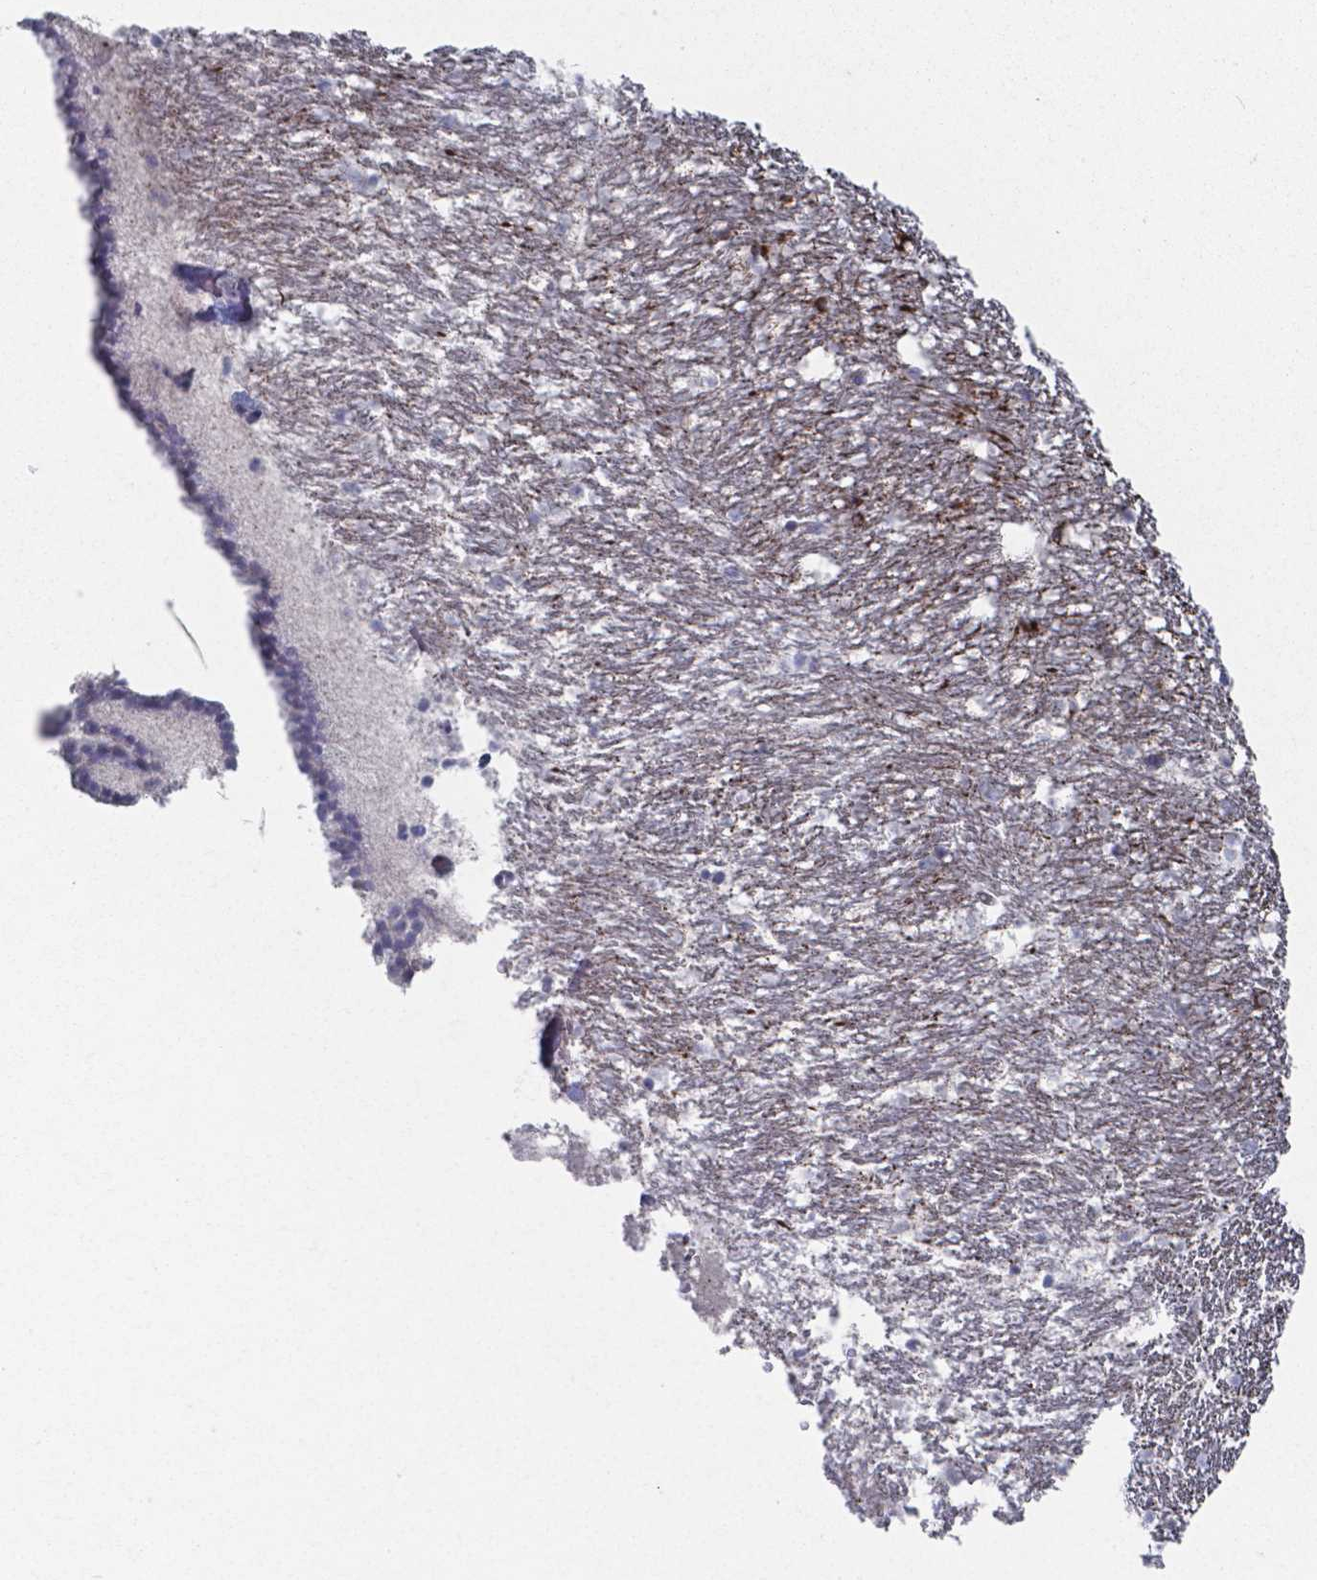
{"staining": {"intensity": "negative", "quantity": "none", "location": "none"}, "tissue": "hippocampus", "cell_type": "Glial cells", "image_type": "normal", "snomed": [{"axis": "morphology", "description": "Normal tissue, NOS"}, {"axis": "topography", "description": "Hippocampus"}], "caption": "The image displays no significant staining in glial cells of hippocampus. The staining is performed using DAB (3,3'-diaminobenzidine) brown chromogen with nuclei counter-stained in using hematoxylin.", "gene": "PLA2R1", "patient": {"sex": "male", "age": 26}}